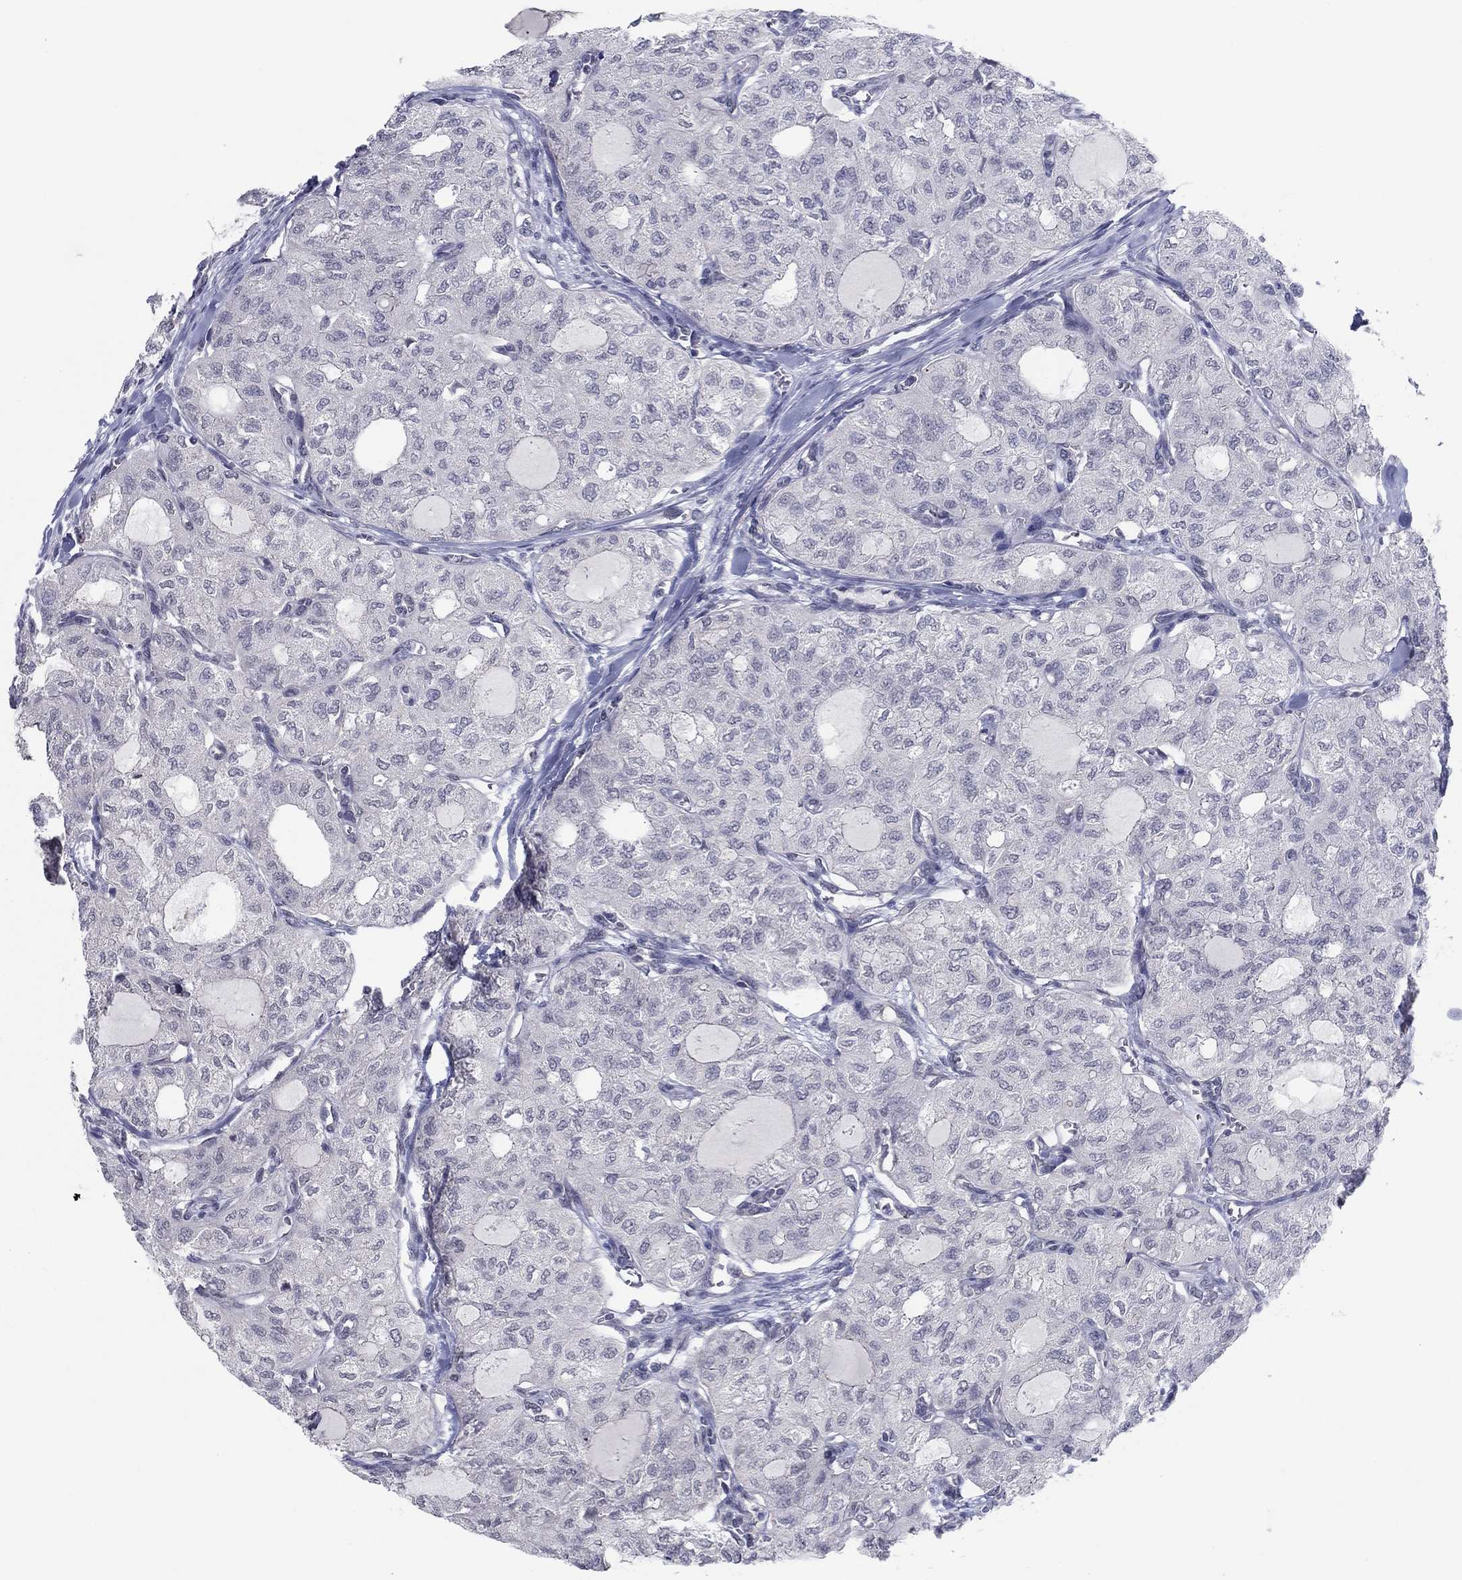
{"staining": {"intensity": "negative", "quantity": "none", "location": "none"}, "tissue": "thyroid cancer", "cell_type": "Tumor cells", "image_type": "cancer", "snomed": [{"axis": "morphology", "description": "Follicular adenoma carcinoma, NOS"}, {"axis": "topography", "description": "Thyroid gland"}], "caption": "Photomicrograph shows no significant protein positivity in tumor cells of thyroid cancer. (DAB immunohistochemistry, high magnification).", "gene": "SLC22A2", "patient": {"sex": "male", "age": 75}}